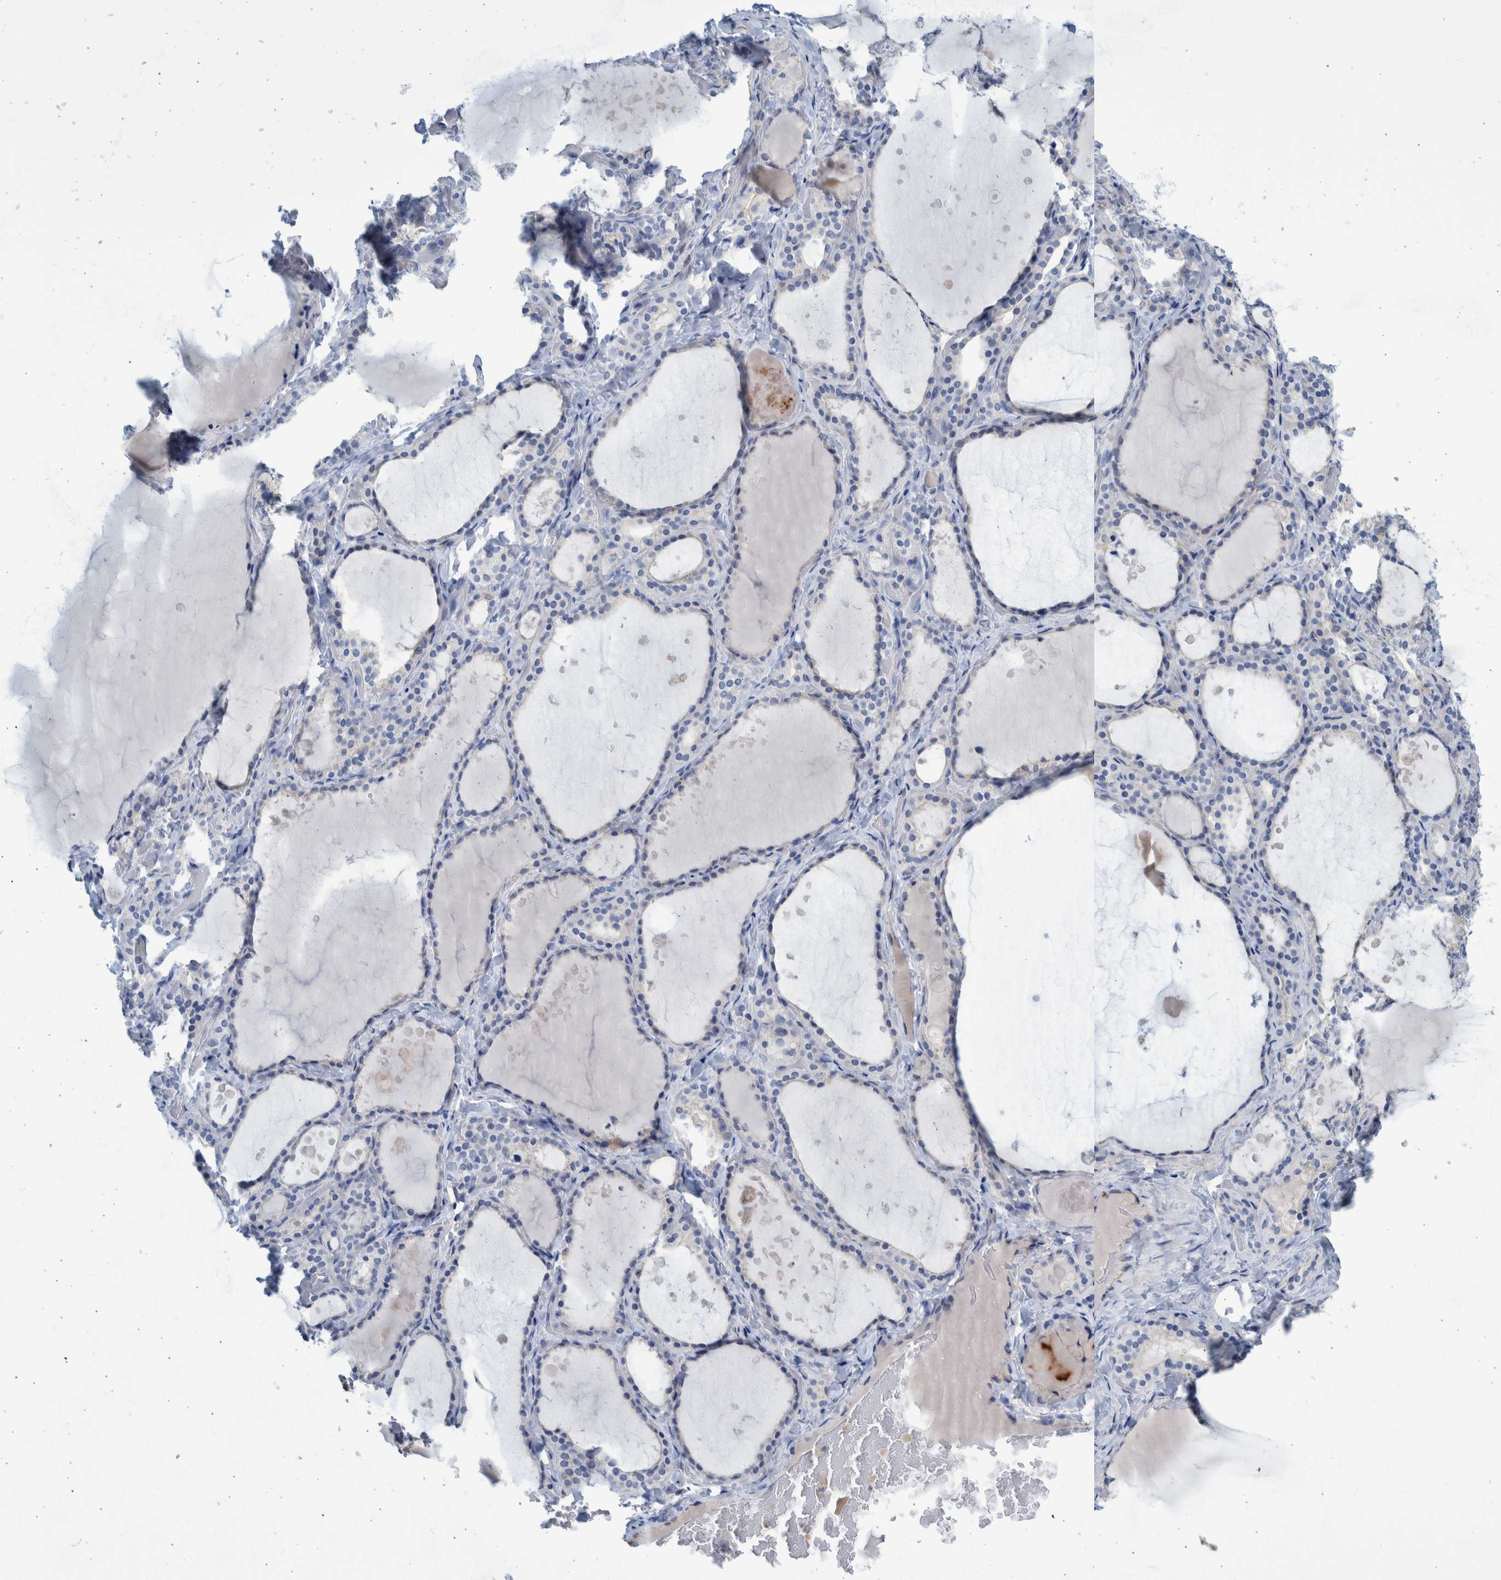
{"staining": {"intensity": "negative", "quantity": "none", "location": "none"}, "tissue": "thyroid gland", "cell_type": "Glandular cells", "image_type": "normal", "snomed": [{"axis": "morphology", "description": "Normal tissue, NOS"}, {"axis": "topography", "description": "Thyroid gland"}], "caption": "Immunohistochemistry histopathology image of unremarkable thyroid gland: thyroid gland stained with DAB demonstrates no significant protein staining in glandular cells.", "gene": "SLC34A3", "patient": {"sex": "female", "age": 44}}